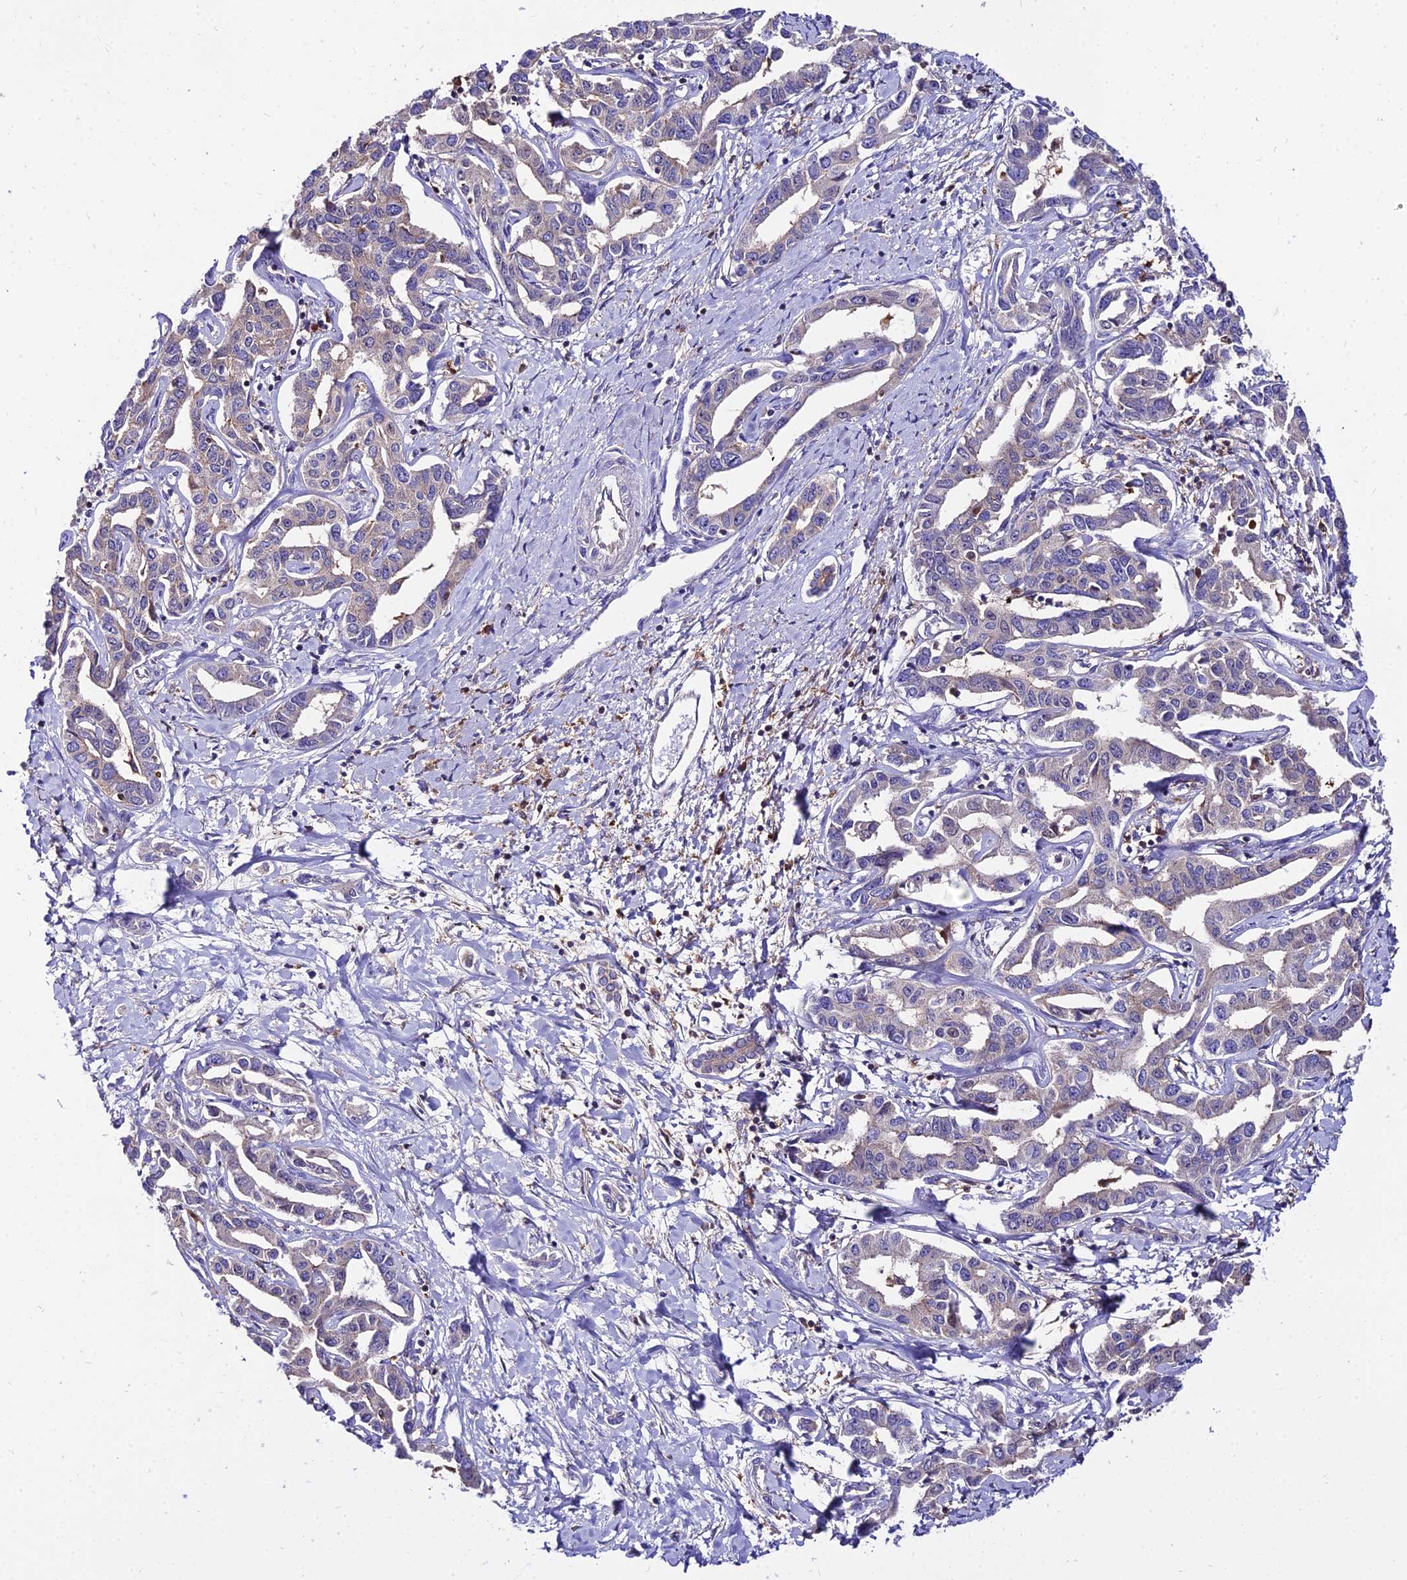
{"staining": {"intensity": "weak", "quantity": "<25%", "location": "cytoplasmic/membranous"}, "tissue": "liver cancer", "cell_type": "Tumor cells", "image_type": "cancer", "snomed": [{"axis": "morphology", "description": "Cholangiocarcinoma"}, {"axis": "topography", "description": "Liver"}], "caption": "High magnification brightfield microscopy of cholangiocarcinoma (liver) stained with DAB (brown) and counterstained with hematoxylin (blue): tumor cells show no significant staining. (Brightfield microscopy of DAB (3,3'-diaminobenzidine) IHC at high magnification).", "gene": "C2orf69", "patient": {"sex": "male", "age": 59}}